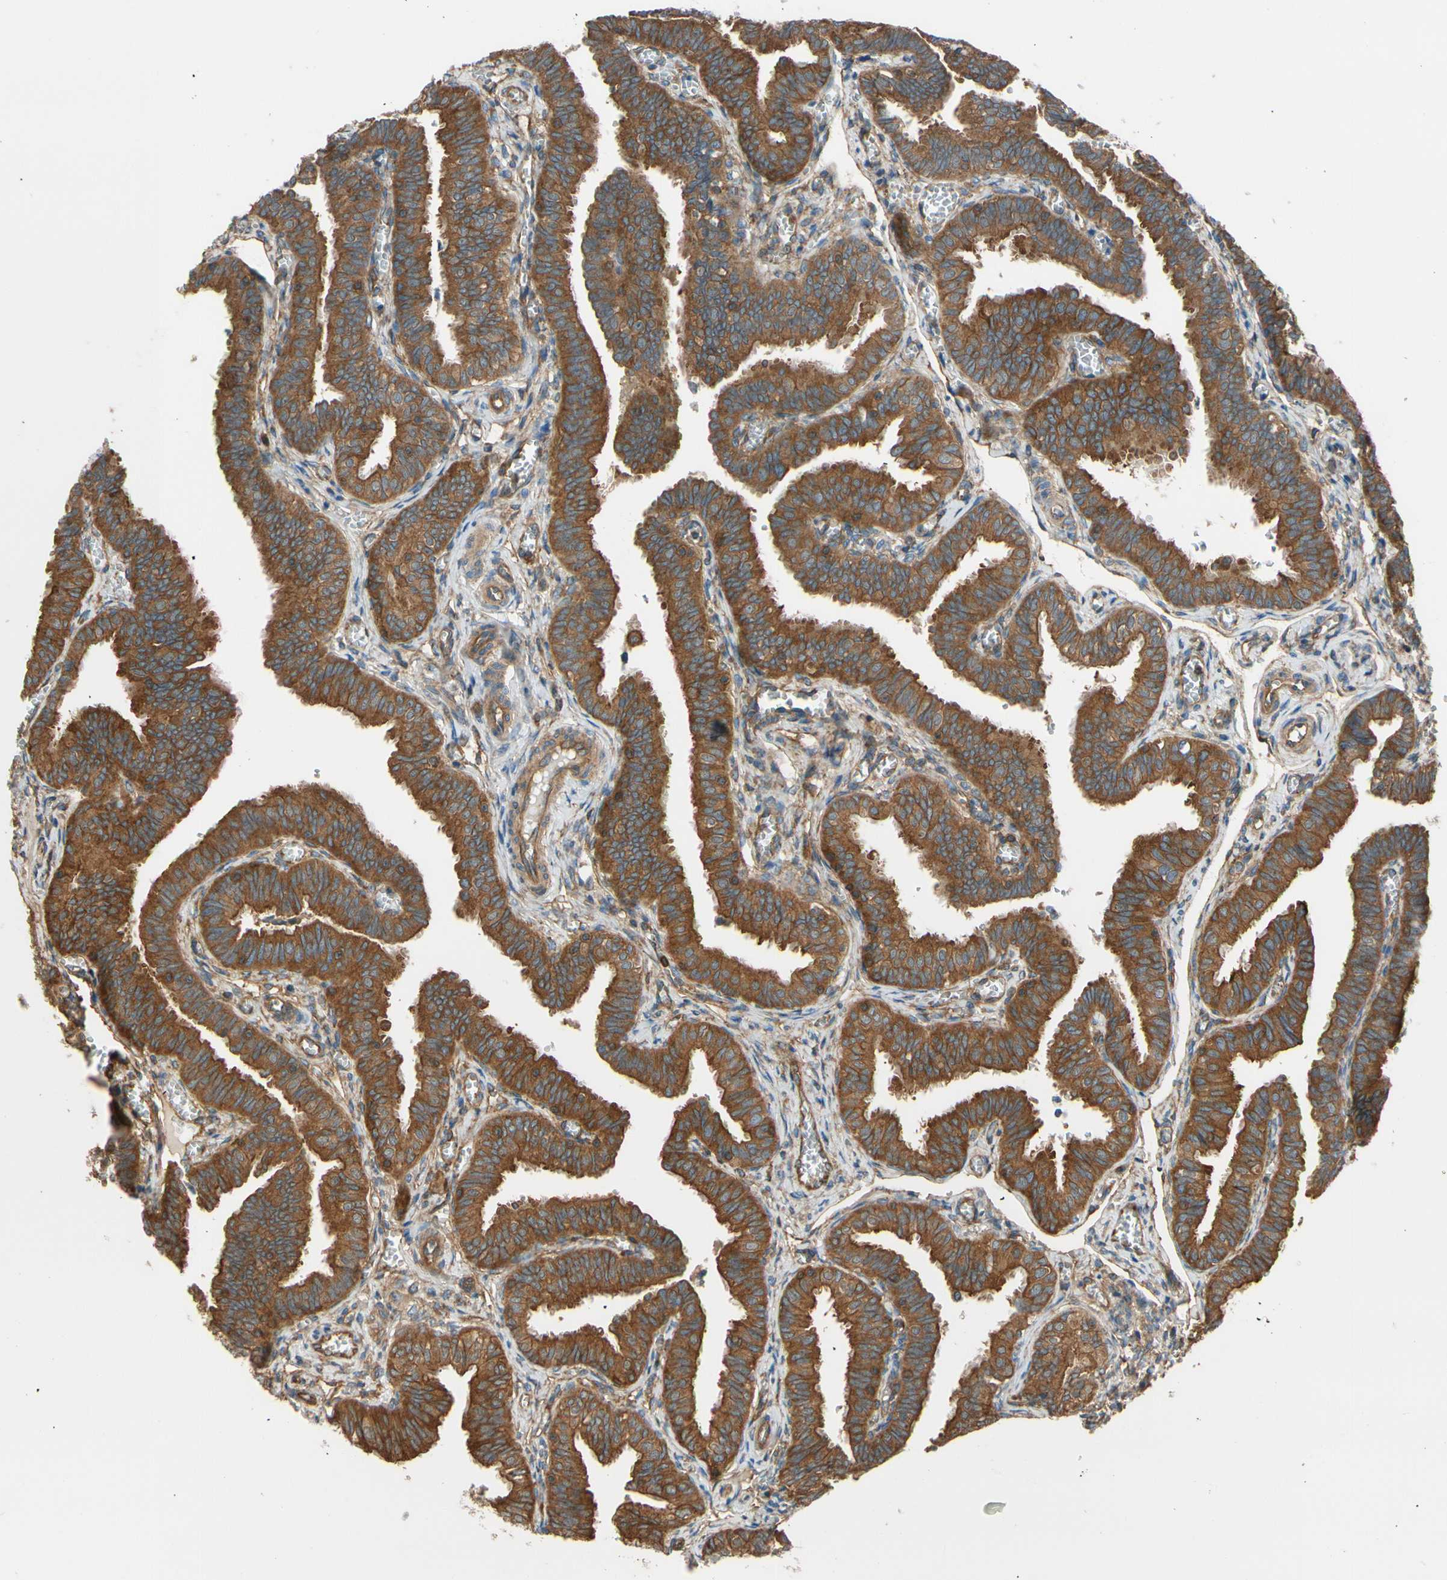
{"staining": {"intensity": "moderate", "quantity": ">75%", "location": "cytoplasmic/membranous"}, "tissue": "fallopian tube", "cell_type": "Glandular cells", "image_type": "normal", "snomed": [{"axis": "morphology", "description": "Normal tissue, NOS"}, {"axis": "topography", "description": "Fallopian tube"}], "caption": "A medium amount of moderate cytoplasmic/membranous expression is appreciated in about >75% of glandular cells in normal fallopian tube.", "gene": "EPS15", "patient": {"sex": "female", "age": 46}}